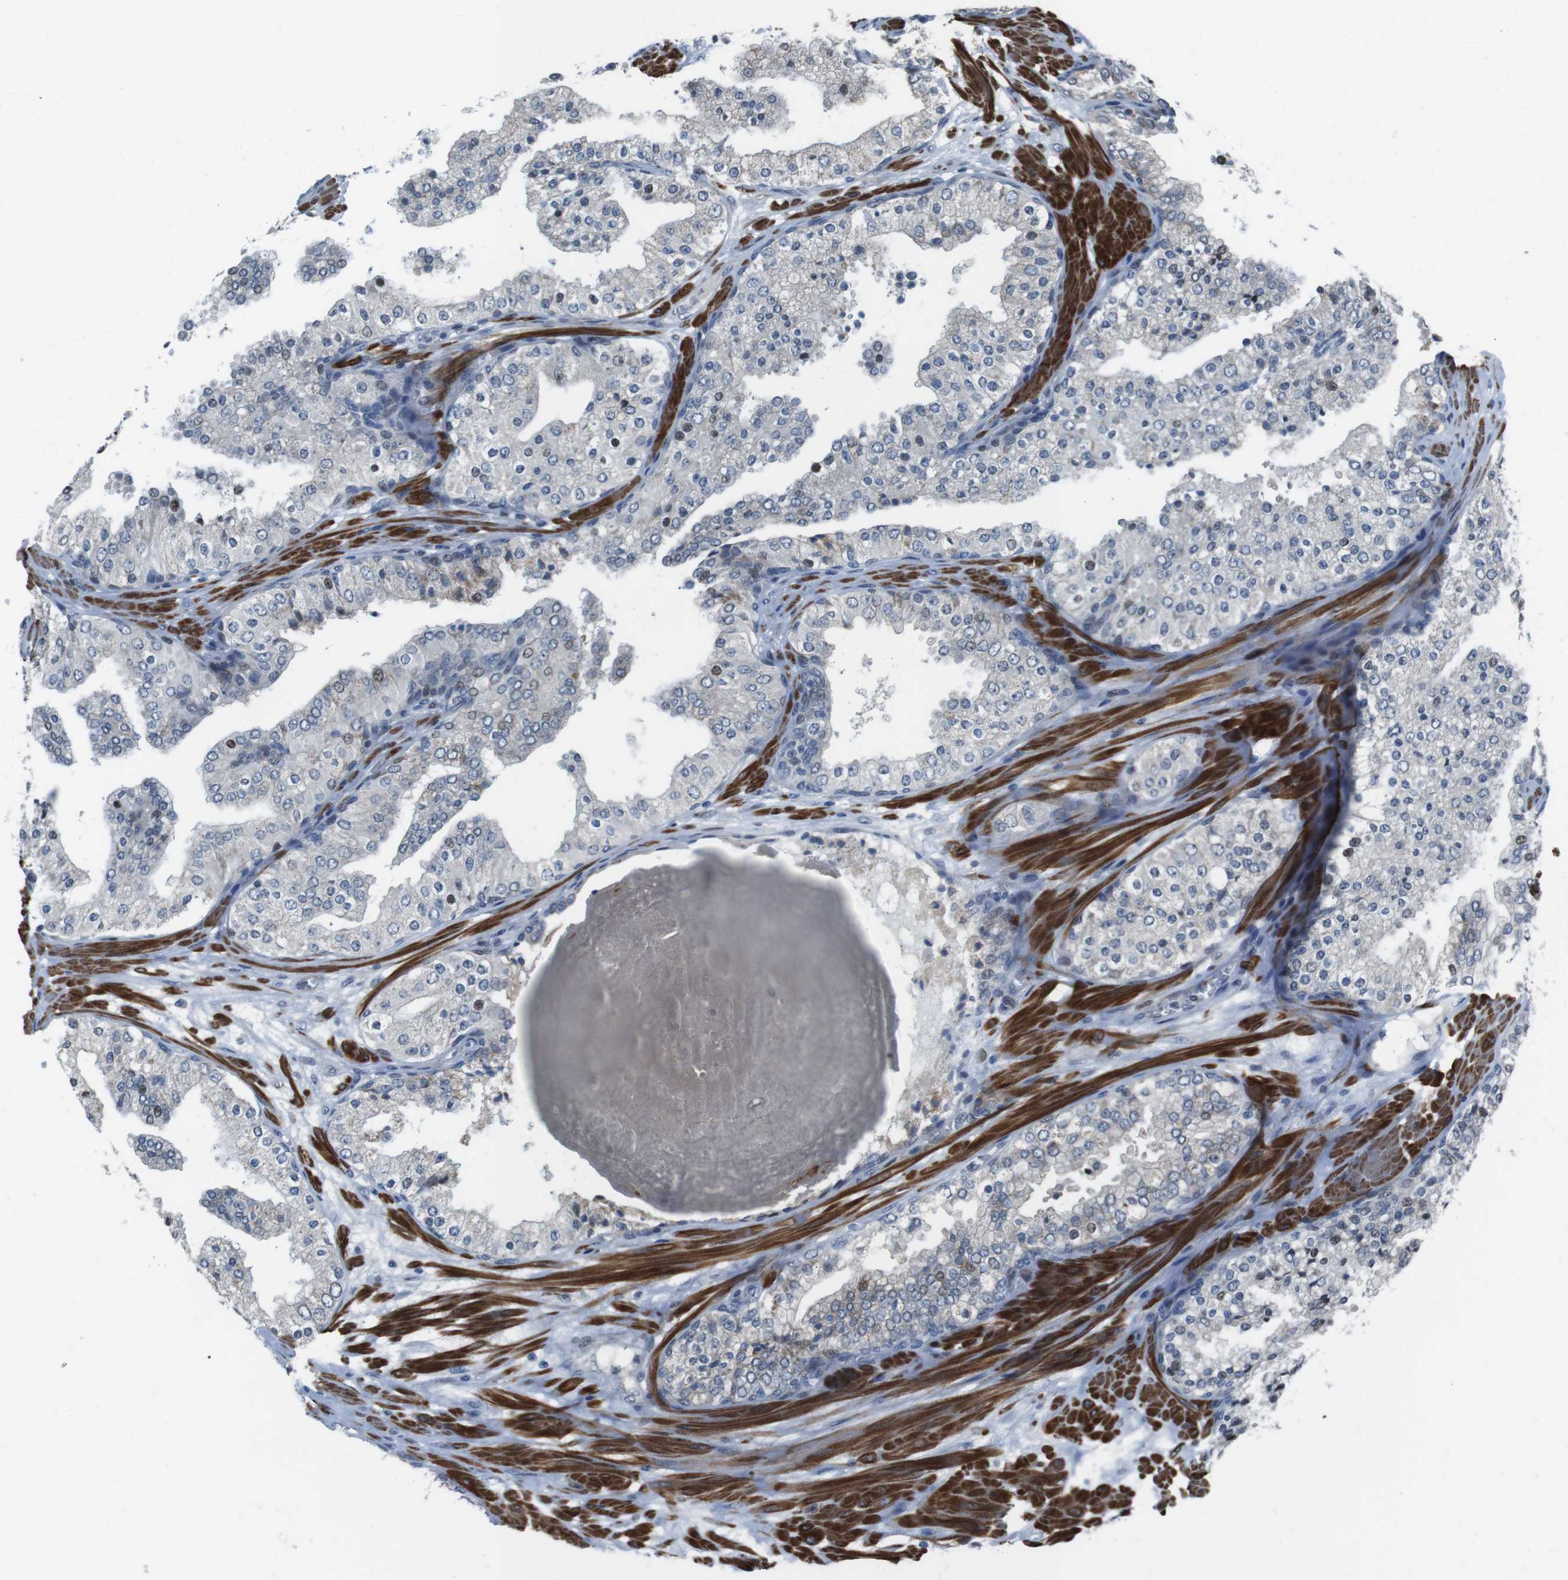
{"staining": {"intensity": "negative", "quantity": "none", "location": "none"}, "tissue": "prostate cancer", "cell_type": "Tumor cells", "image_type": "cancer", "snomed": [{"axis": "morphology", "description": "Adenocarcinoma, High grade"}, {"axis": "topography", "description": "Prostate"}], "caption": "This is an immunohistochemistry histopathology image of human prostate cancer. There is no expression in tumor cells.", "gene": "PBRM1", "patient": {"sex": "male", "age": 65}}